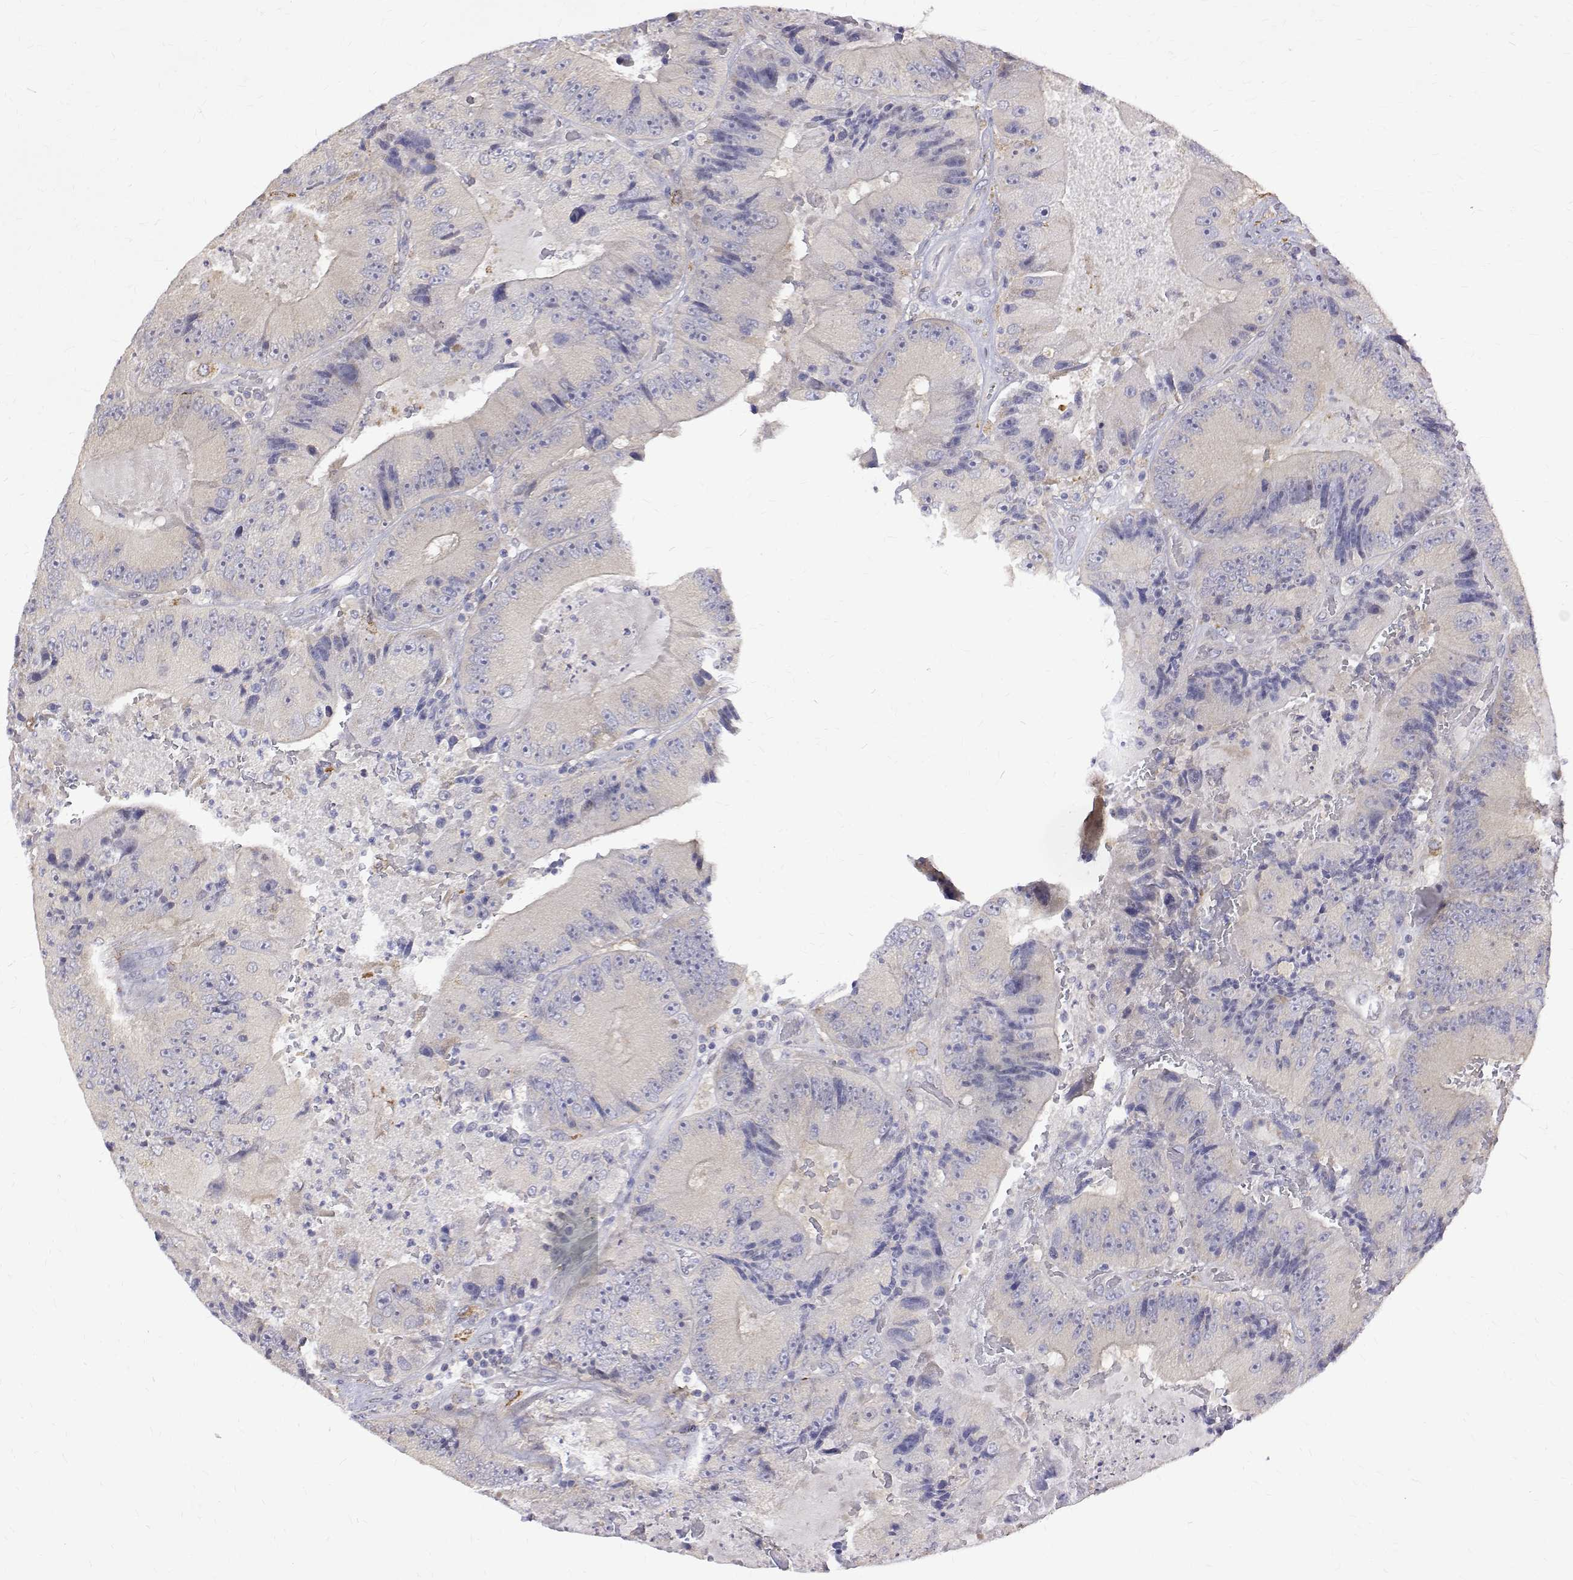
{"staining": {"intensity": "negative", "quantity": "none", "location": "none"}, "tissue": "colorectal cancer", "cell_type": "Tumor cells", "image_type": "cancer", "snomed": [{"axis": "morphology", "description": "Adenocarcinoma, NOS"}, {"axis": "topography", "description": "Colon"}], "caption": "Tumor cells show no significant protein expression in adenocarcinoma (colorectal). (Stains: DAB (3,3'-diaminobenzidine) immunohistochemistry with hematoxylin counter stain, Microscopy: brightfield microscopy at high magnification).", "gene": "PADI1", "patient": {"sex": "female", "age": 86}}